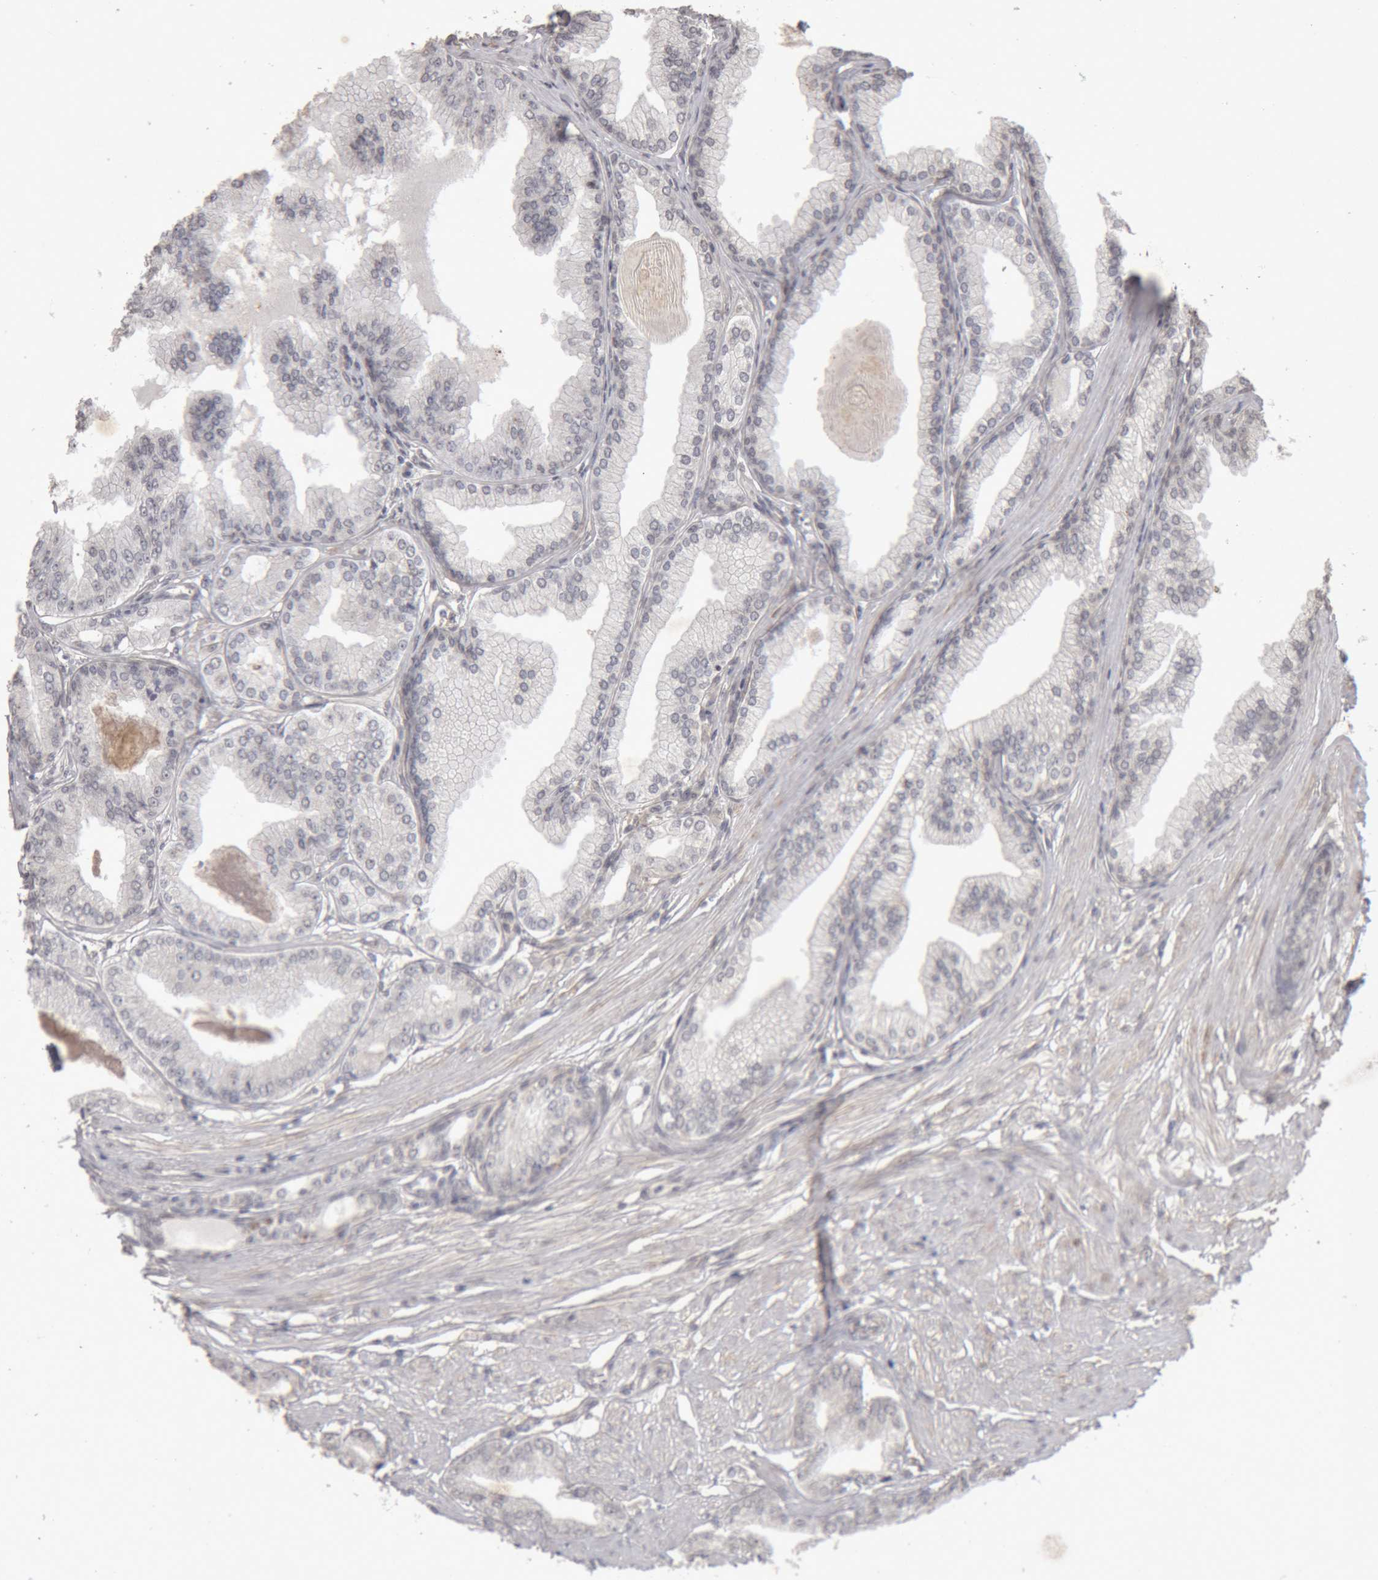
{"staining": {"intensity": "negative", "quantity": "none", "location": "none"}, "tissue": "prostate cancer", "cell_type": "Tumor cells", "image_type": "cancer", "snomed": [{"axis": "morphology", "description": "Adenocarcinoma, Low grade"}, {"axis": "topography", "description": "Prostate"}], "caption": "Tumor cells are negative for brown protein staining in prostate low-grade adenocarcinoma. Brightfield microscopy of immunohistochemistry (IHC) stained with DAB (brown) and hematoxylin (blue), captured at high magnification.", "gene": "MEP1A", "patient": {"sex": "male", "age": 52}}